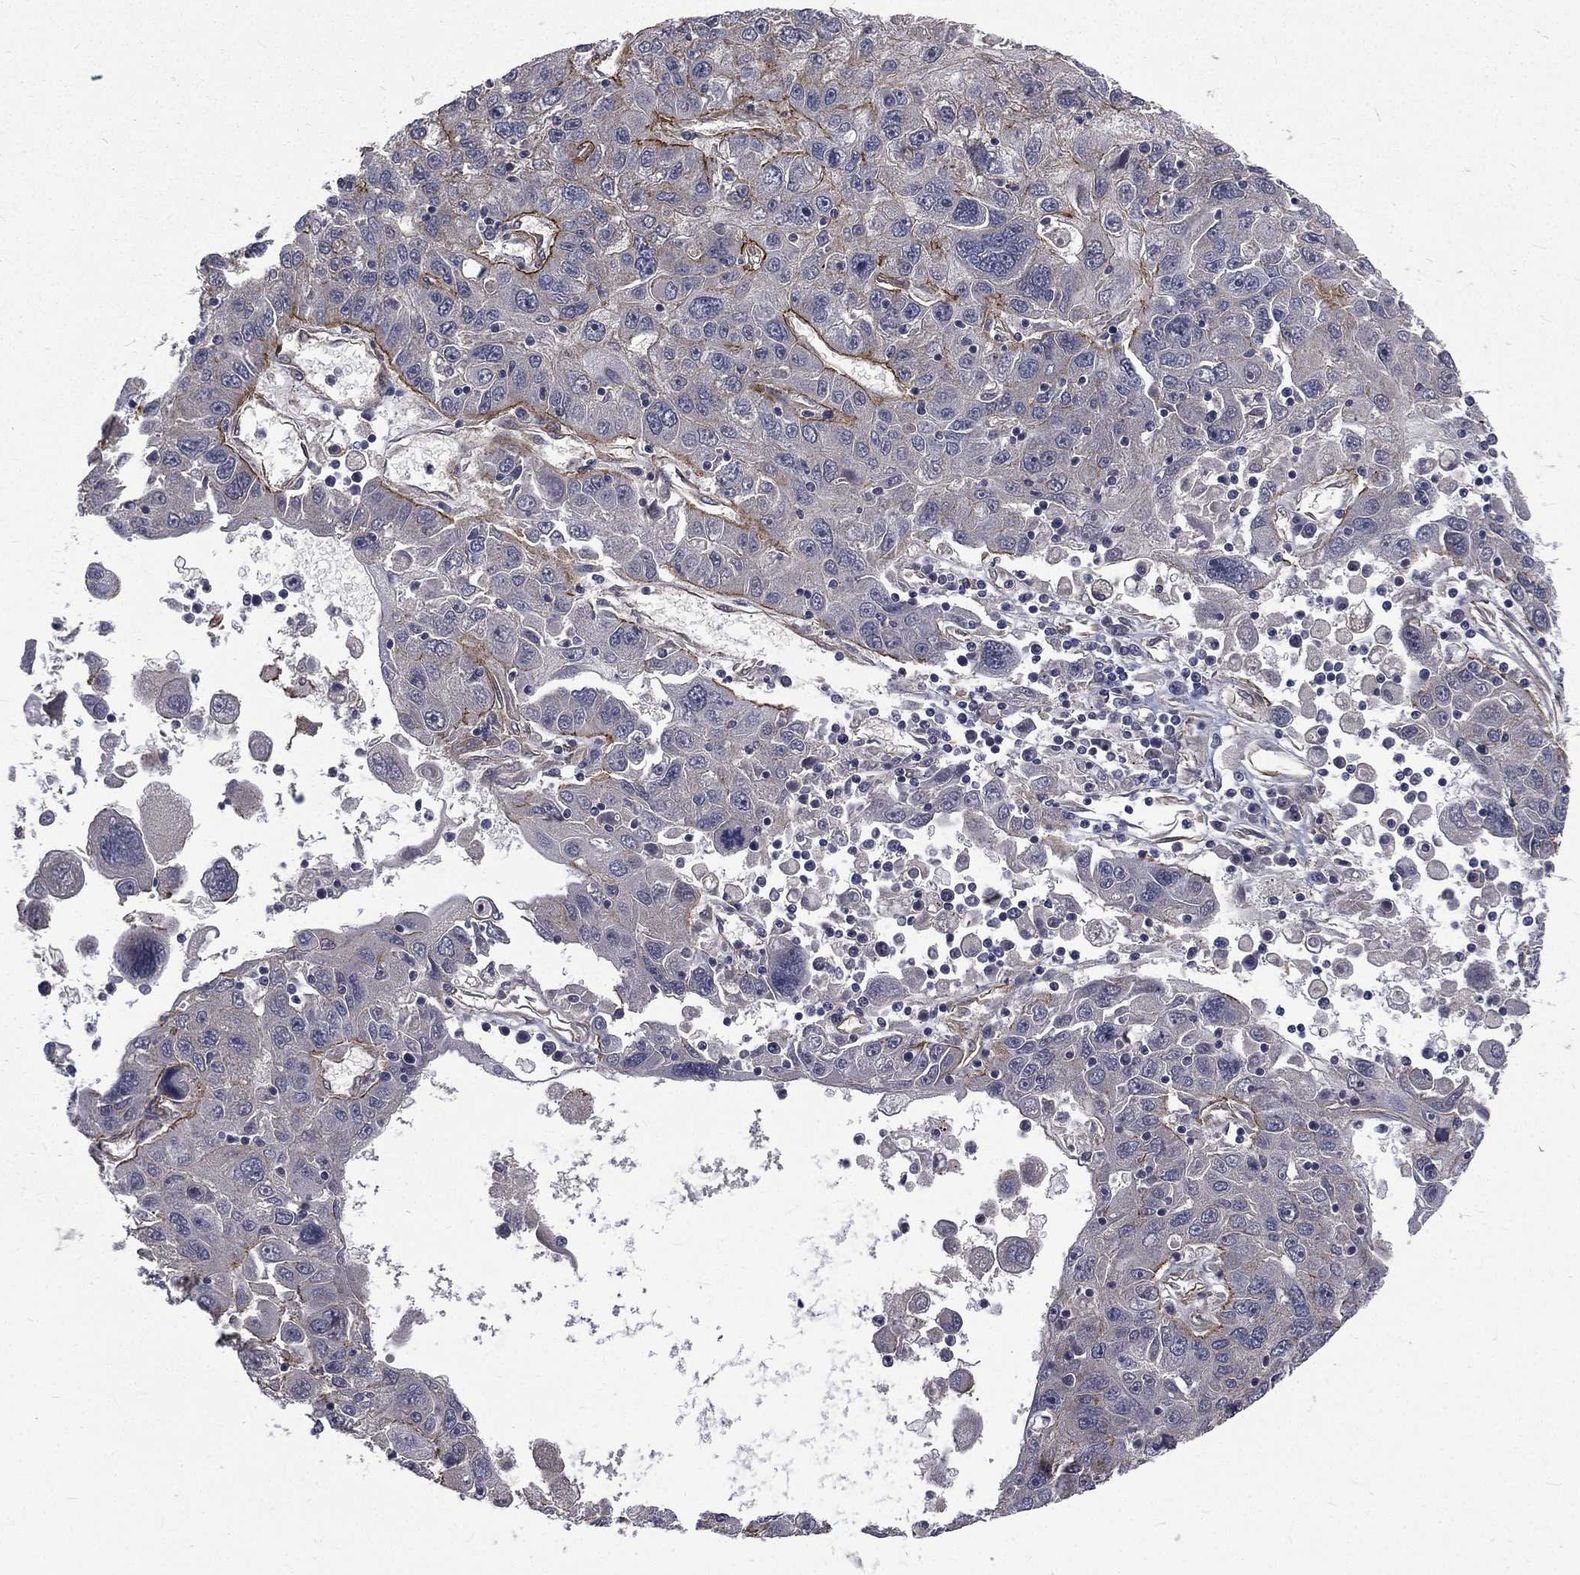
{"staining": {"intensity": "negative", "quantity": "none", "location": "none"}, "tissue": "stomach cancer", "cell_type": "Tumor cells", "image_type": "cancer", "snomed": [{"axis": "morphology", "description": "Adenocarcinoma, NOS"}, {"axis": "topography", "description": "Stomach"}], "caption": "The immunohistochemistry (IHC) photomicrograph has no significant staining in tumor cells of adenocarcinoma (stomach) tissue.", "gene": "PPFIBP1", "patient": {"sex": "male", "age": 56}}